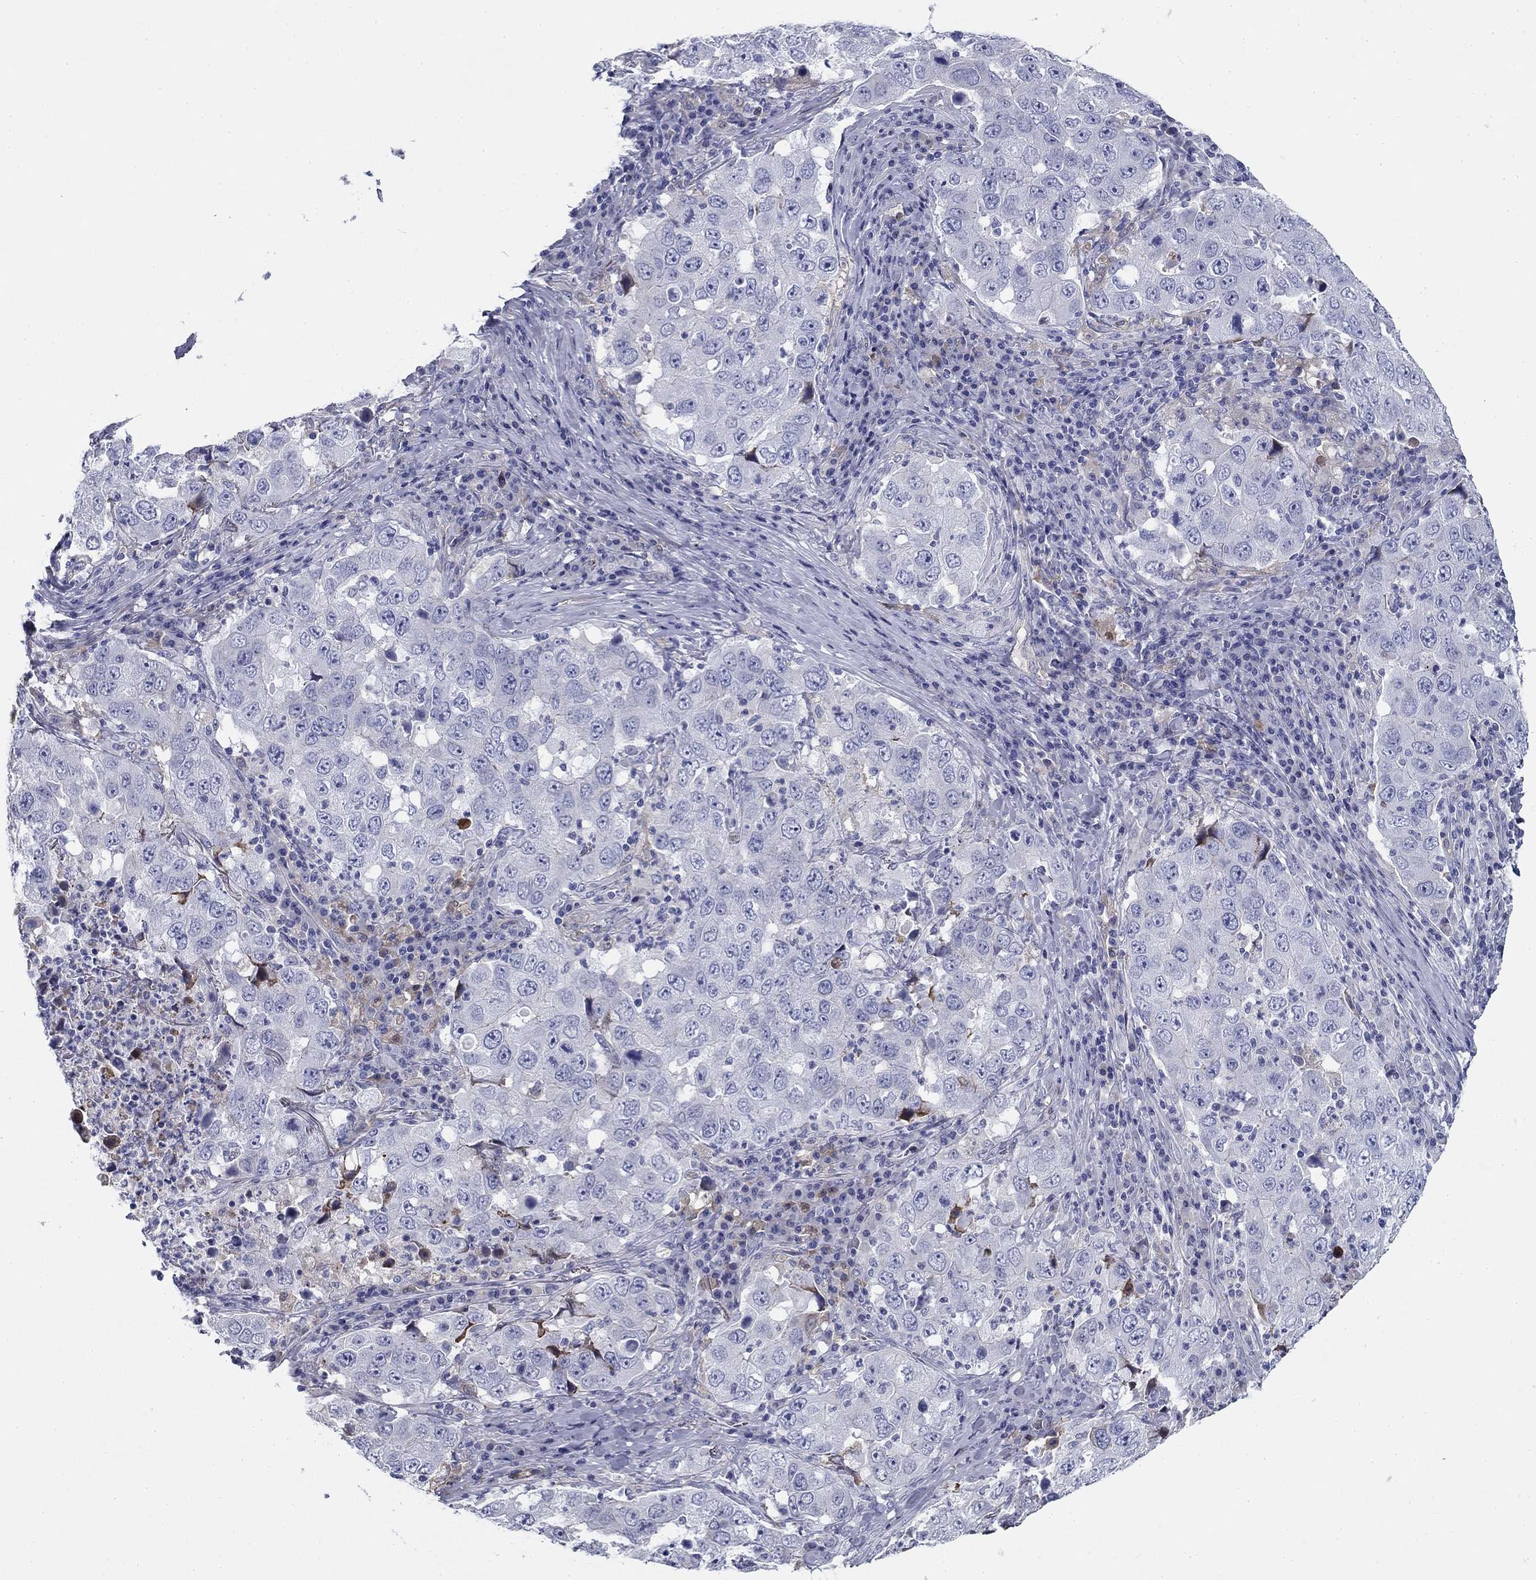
{"staining": {"intensity": "negative", "quantity": "none", "location": "none"}, "tissue": "lung cancer", "cell_type": "Tumor cells", "image_type": "cancer", "snomed": [{"axis": "morphology", "description": "Adenocarcinoma, NOS"}, {"axis": "topography", "description": "Lung"}], "caption": "Lung cancer (adenocarcinoma) stained for a protein using immunohistochemistry demonstrates no expression tumor cells.", "gene": "CPLX4", "patient": {"sex": "male", "age": 73}}